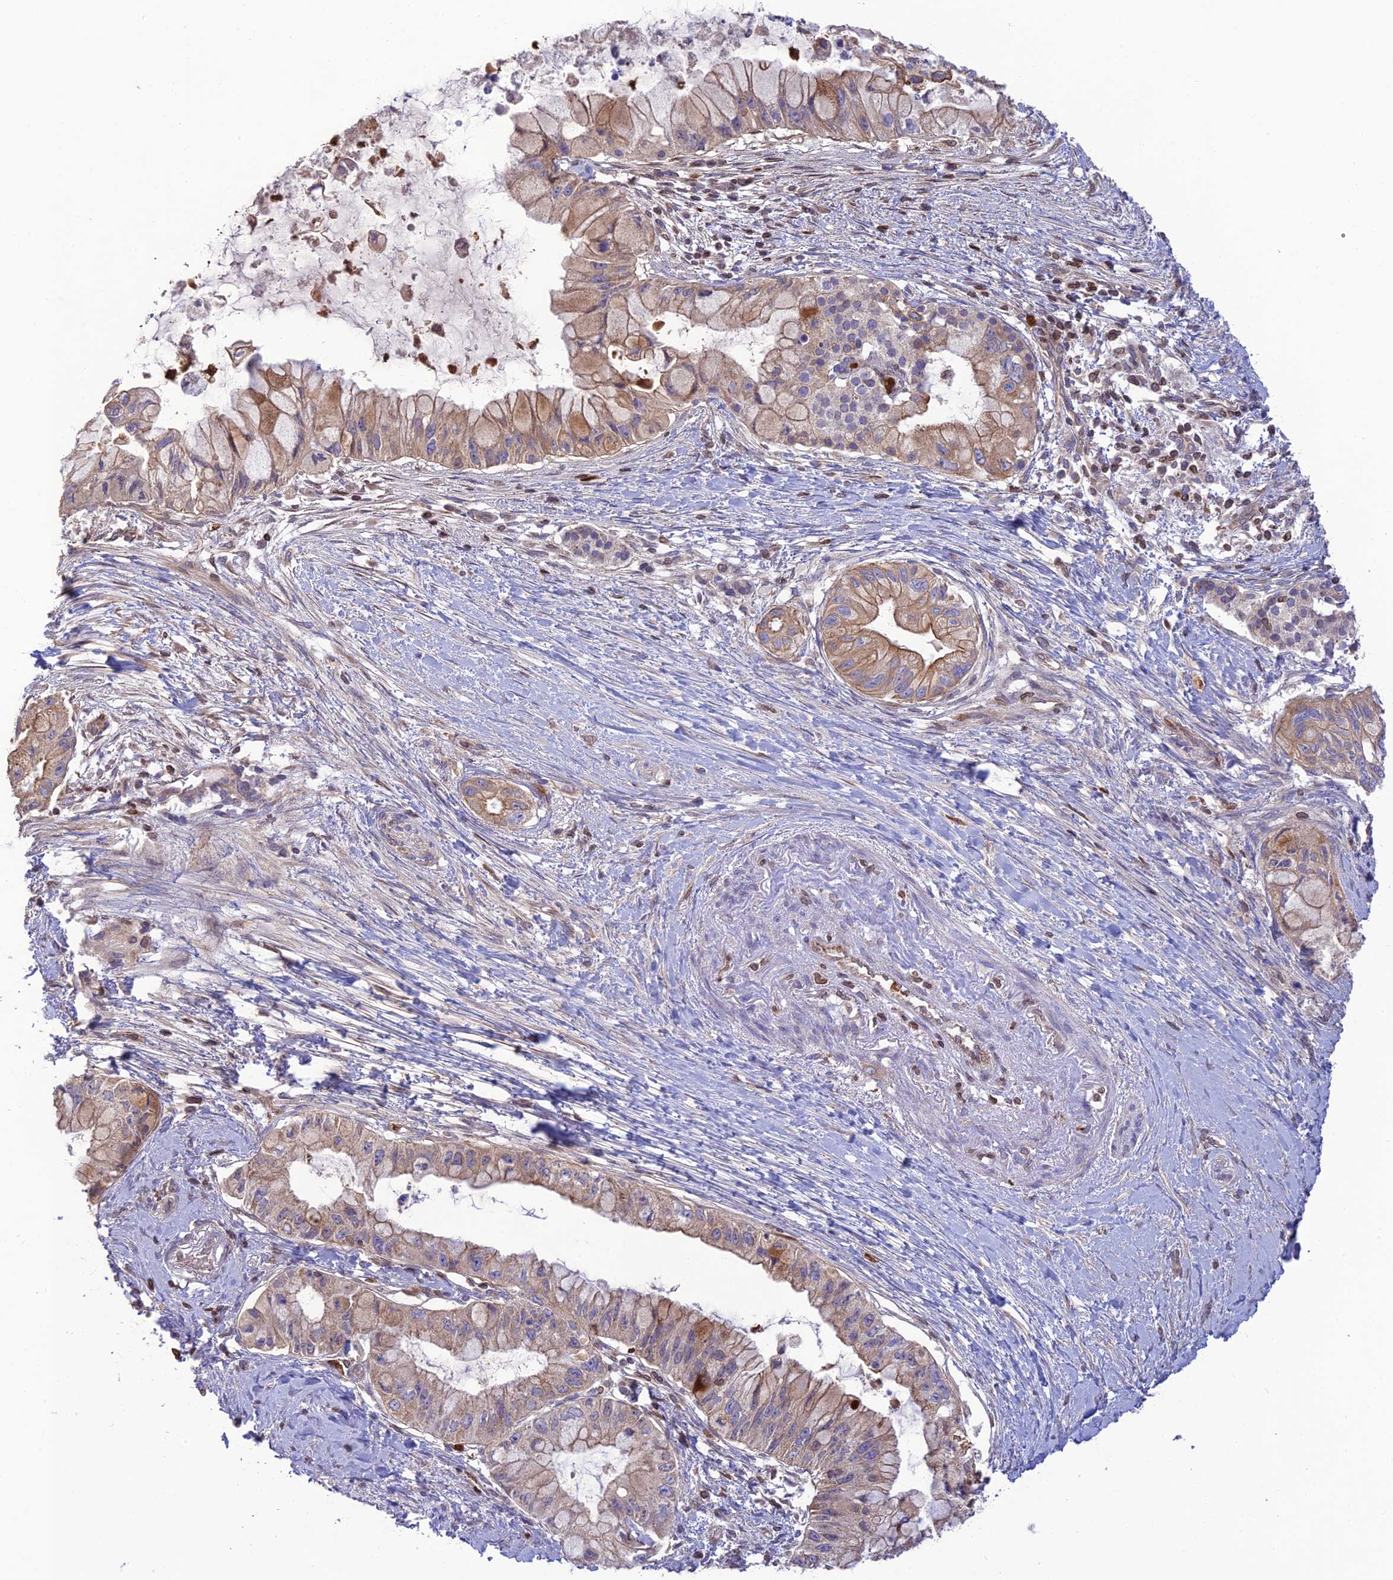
{"staining": {"intensity": "moderate", "quantity": ">75%", "location": "cytoplasmic/membranous"}, "tissue": "pancreatic cancer", "cell_type": "Tumor cells", "image_type": "cancer", "snomed": [{"axis": "morphology", "description": "Adenocarcinoma, NOS"}, {"axis": "topography", "description": "Pancreas"}], "caption": "A photomicrograph of human adenocarcinoma (pancreatic) stained for a protein displays moderate cytoplasmic/membranous brown staining in tumor cells.", "gene": "PKHD1L1", "patient": {"sex": "male", "age": 48}}